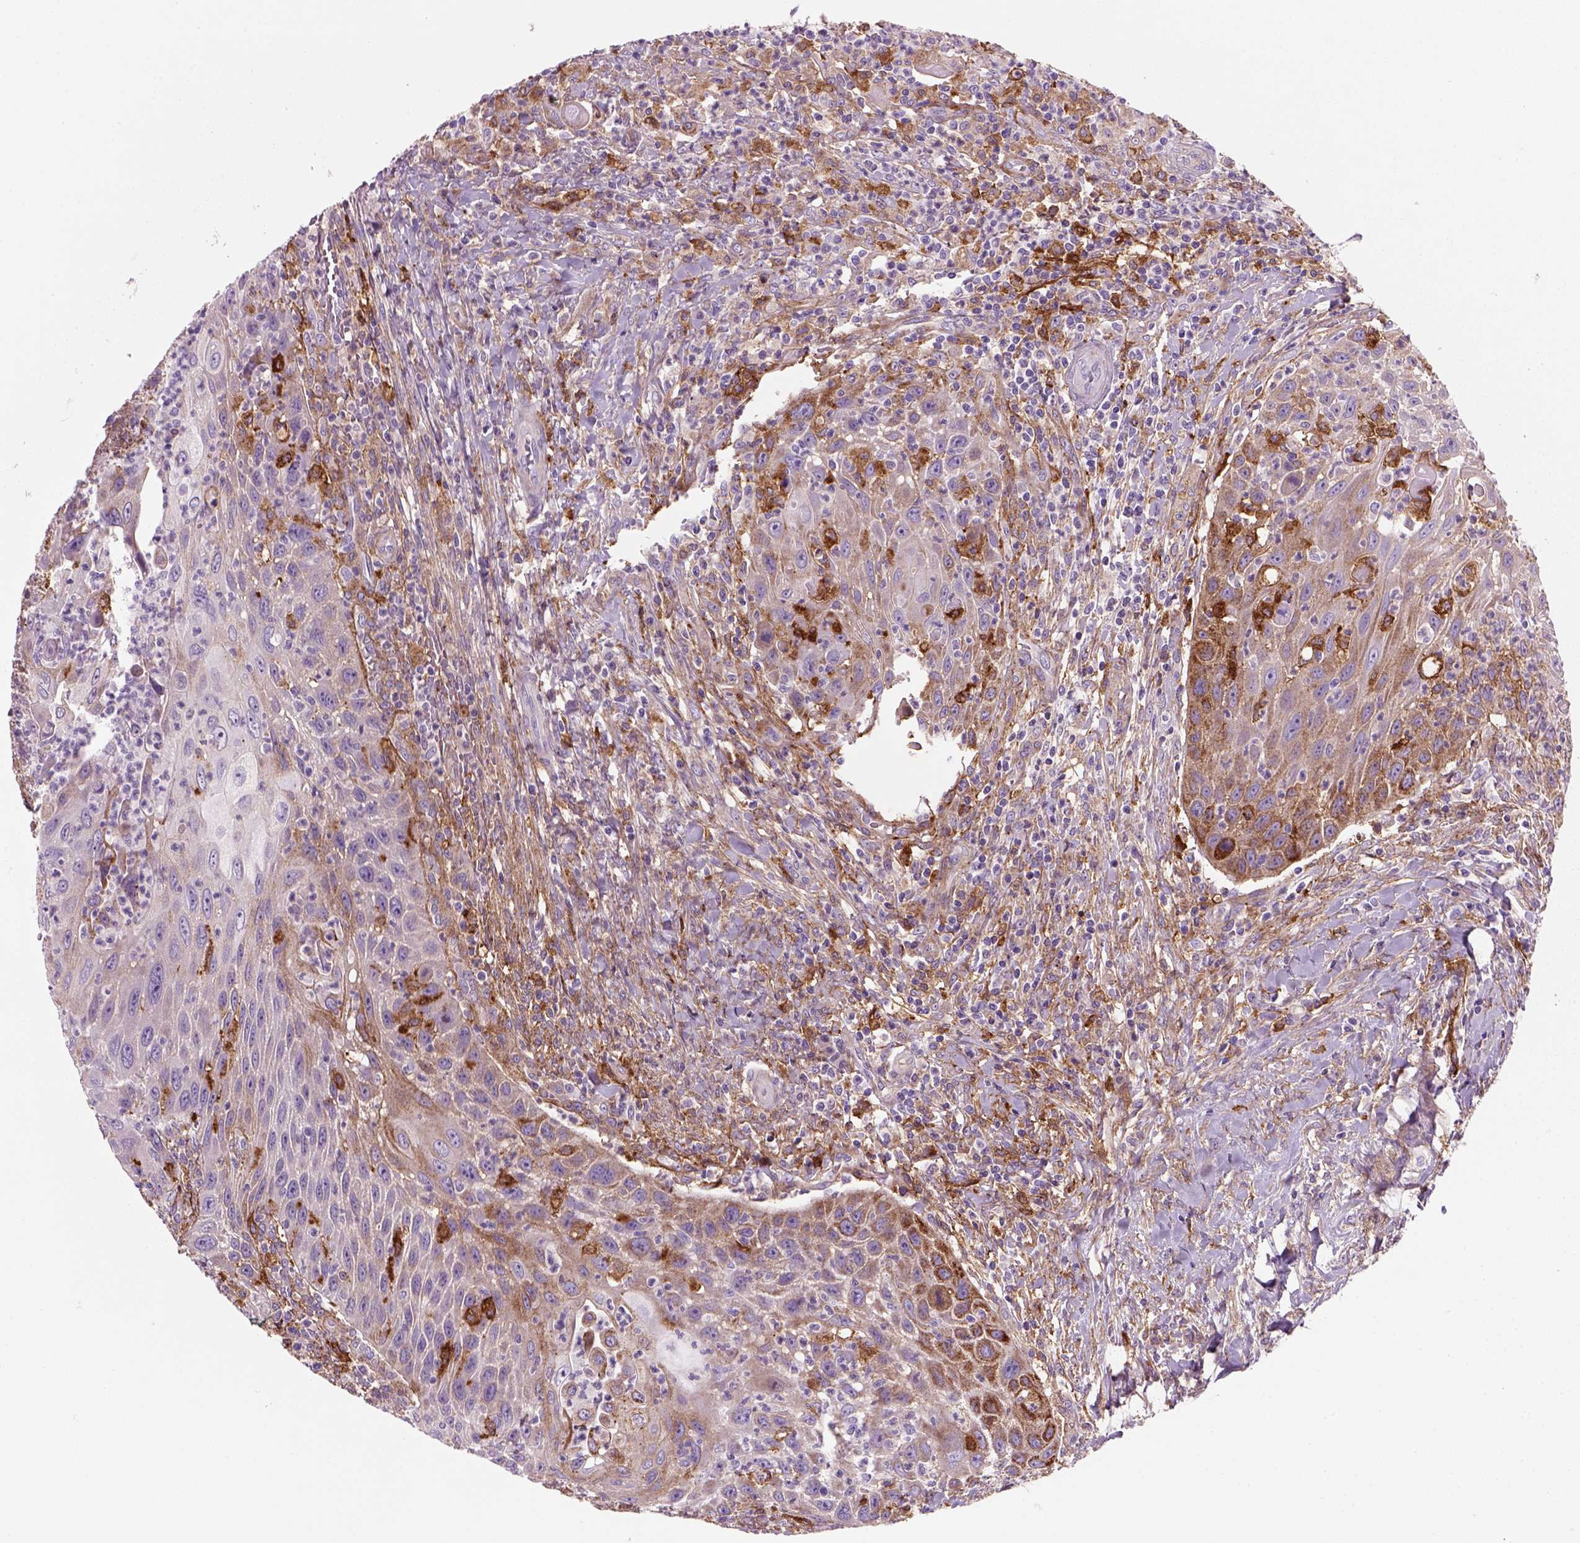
{"staining": {"intensity": "moderate", "quantity": "25%-75%", "location": "cytoplasmic/membranous"}, "tissue": "head and neck cancer", "cell_type": "Tumor cells", "image_type": "cancer", "snomed": [{"axis": "morphology", "description": "Squamous cell carcinoma, NOS"}, {"axis": "topography", "description": "Head-Neck"}], "caption": "A brown stain highlights moderate cytoplasmic/membranous staining of a protein in human squamous cell carcinoma (head and neck) tumor cells.", "gene": "MARCKS", "patient": {"sex": "male", "age": 69}}